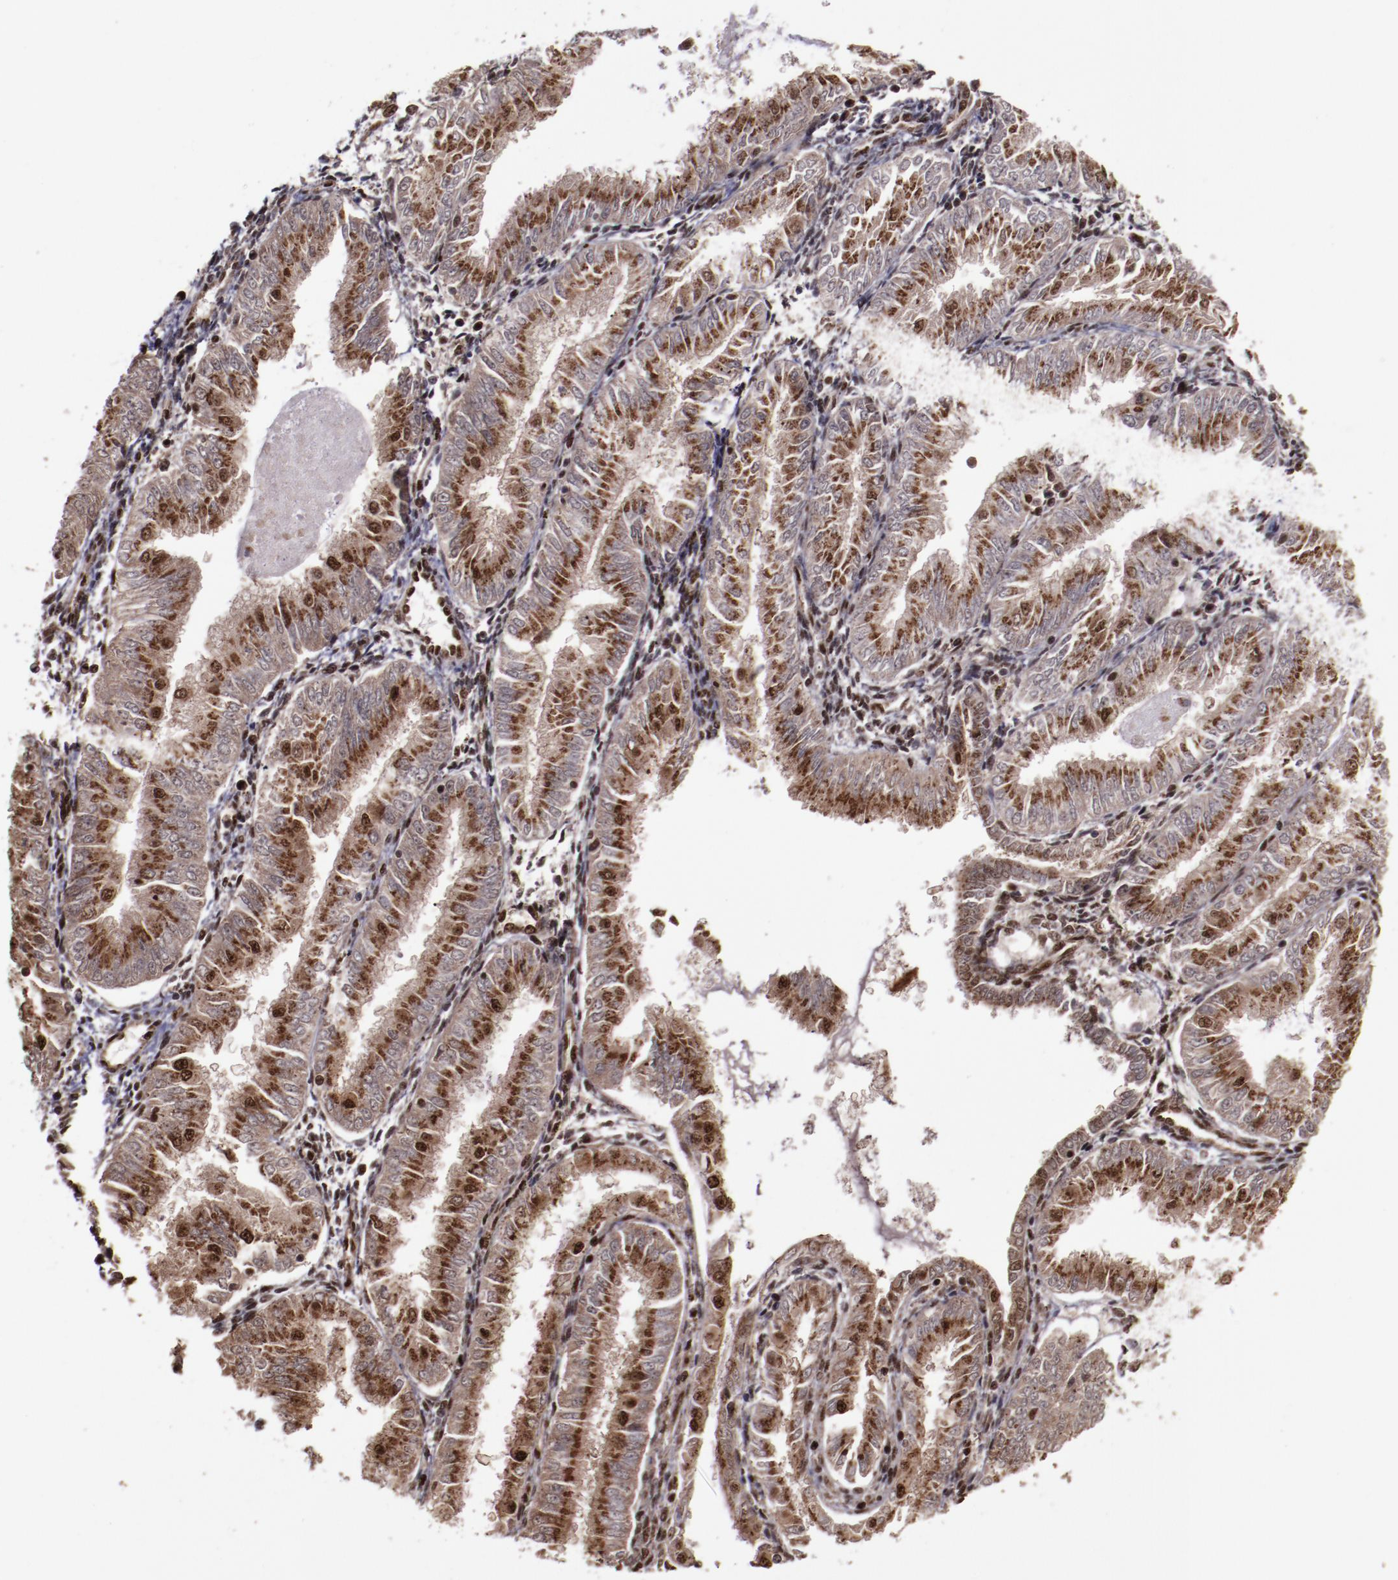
{"staining": {"intensity": "moderate", "quantity": ">75%", "location": "cytoplasmic/membranous"}, "tissue": "endometrial cancer", "cell_type": "Tumor cells", "image_type": "cancer", "snomed": [{"axis": "morphology", "description": "Adenocarcinoma, NOS"}, {"axis": "topography", "description": "Endometrium"}], "caption": "A brown stain shows moderate cytoplasmic/membranous staining of a protein in human endometrial cancer tumor cells.", "gene": "SNW1", "patient": {"sex": "female", "age": 53}}